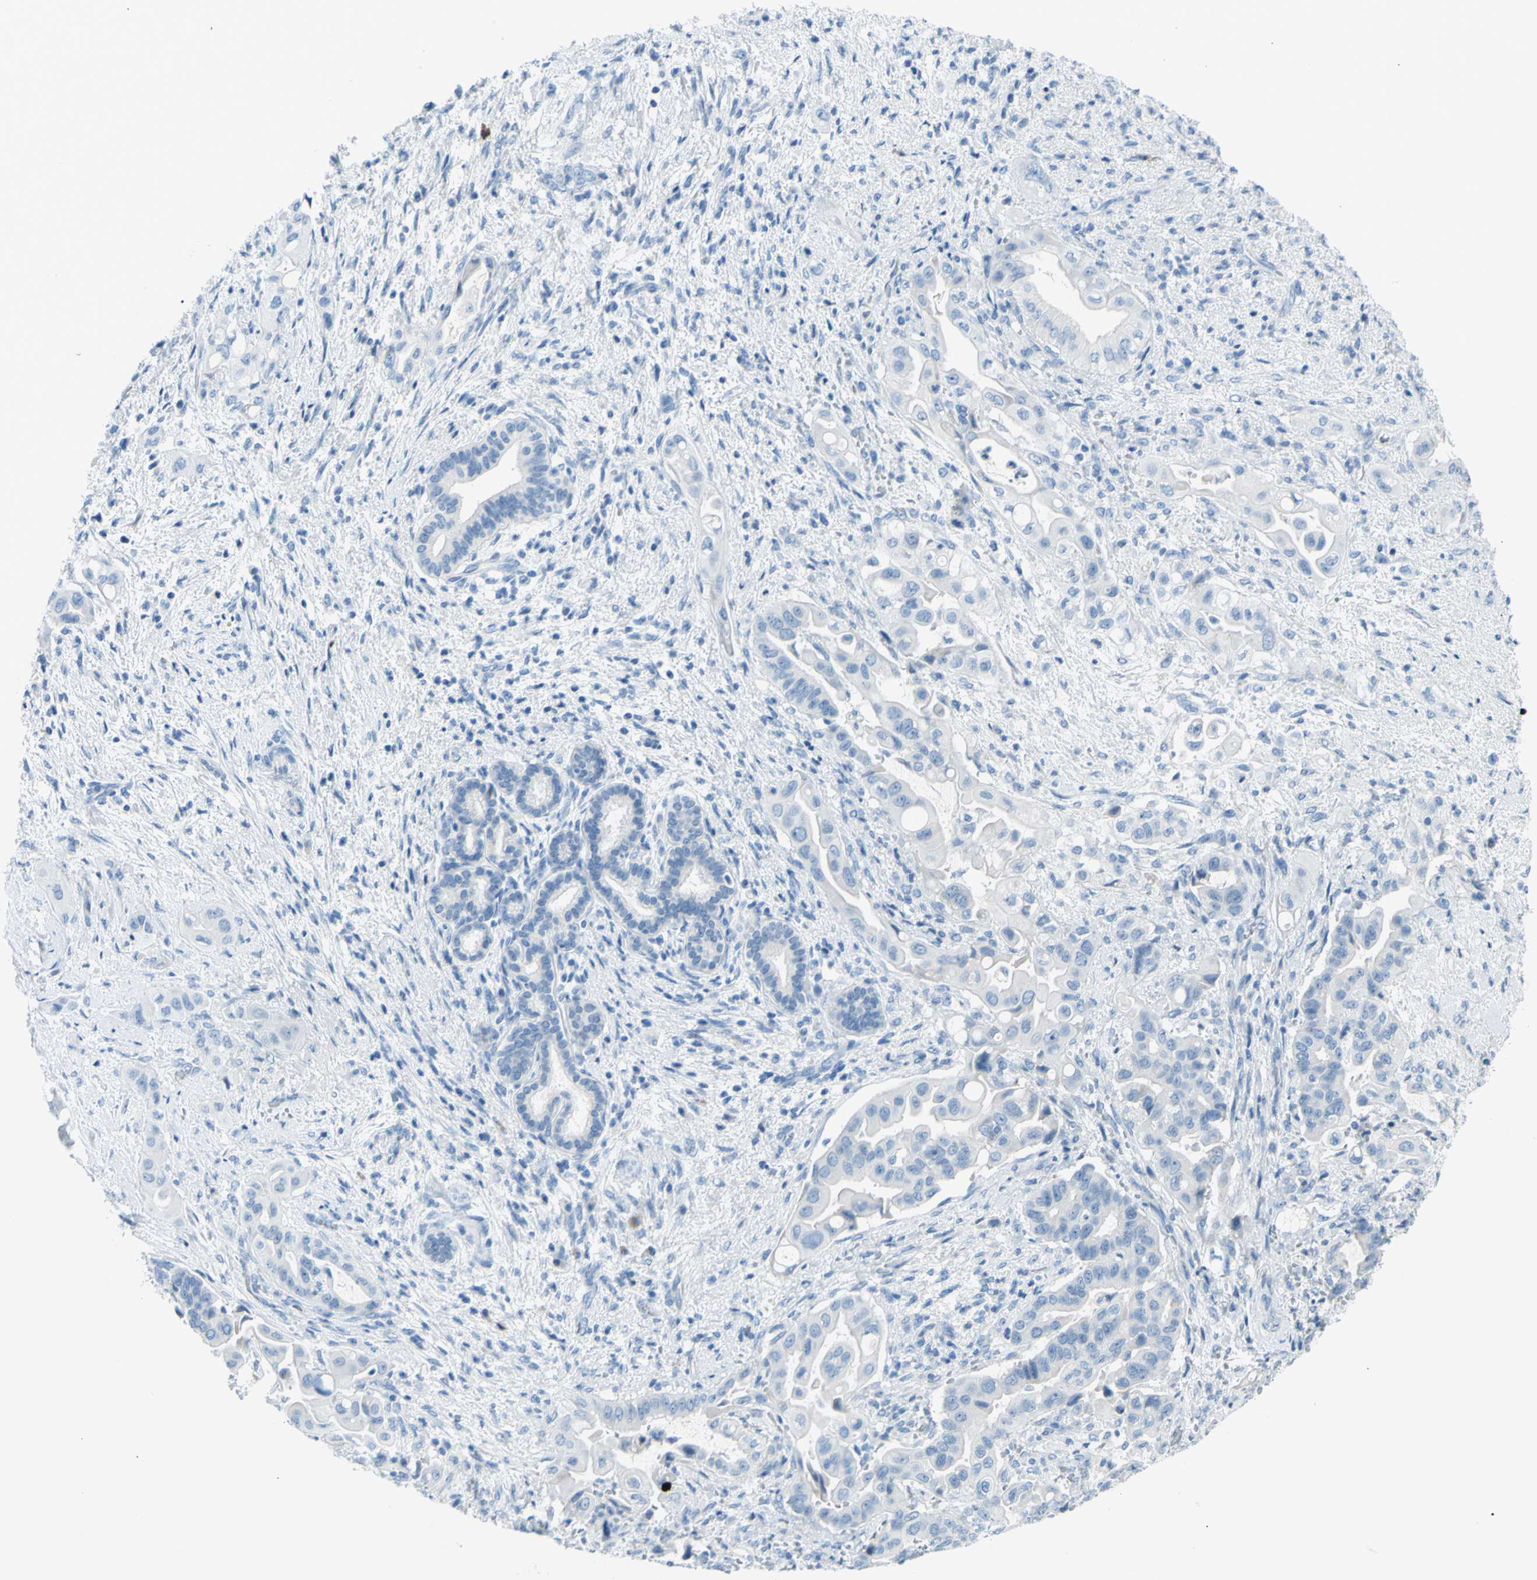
{"staining": {"intensity": "negative", "quantity": "none", "location": "none"}, "tissue": "liver cancer", "cell_type": "Tumor cells", "image_type": "cancer", "snomed": [{"axis": "morphology", "description": "Cholangiocarcinoma"}, {"axis": "topography", "description": "Liver"}], "caption": "High power microscopy photomicrograph of an immunohistochemistry image of liver cancer, revealing no significant expression in tumor cells.", "gene": "TFPI2", "patient": {"sex": "female", "age": 61}}